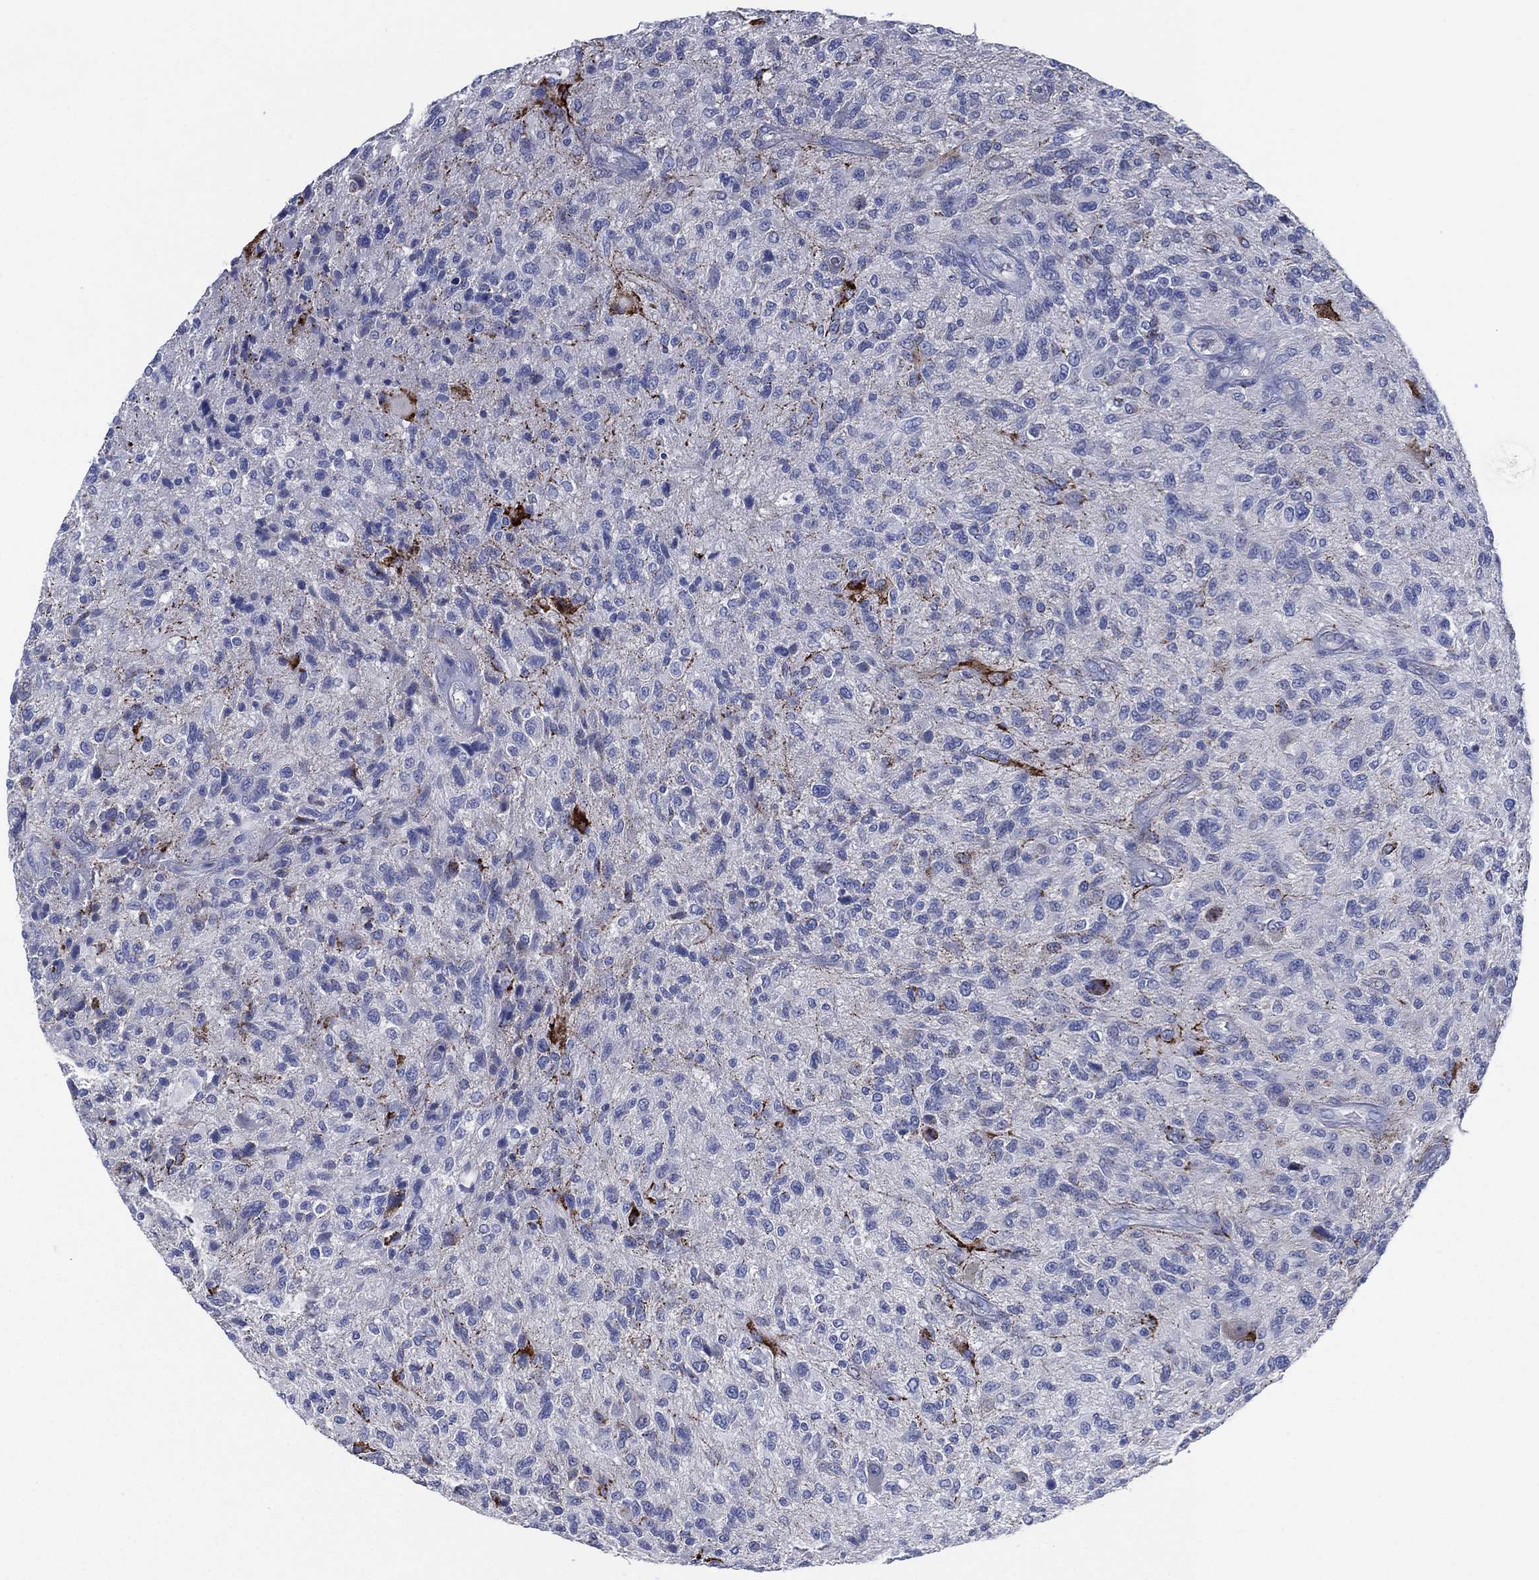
{"staining": {"intensity": "negative", "quantity": "none", "location": "none"}, "tissue": "glioma", "cell_type": "Tumor cells", "image_type": "cancer", "snomed": [{"axis": "morphology", "description": "Glioma, malignant, High grade"}, {"axis": "topography", "description": "Brain"}], "caption": "High power microscopy histopathology image of an immunohistochemistry (IHC) image of high-grade glioma (malignant), revealing no significant expression in tumor cells.", "gene": "C5orf46", "patient": {"sex": "male", "age": 47}}